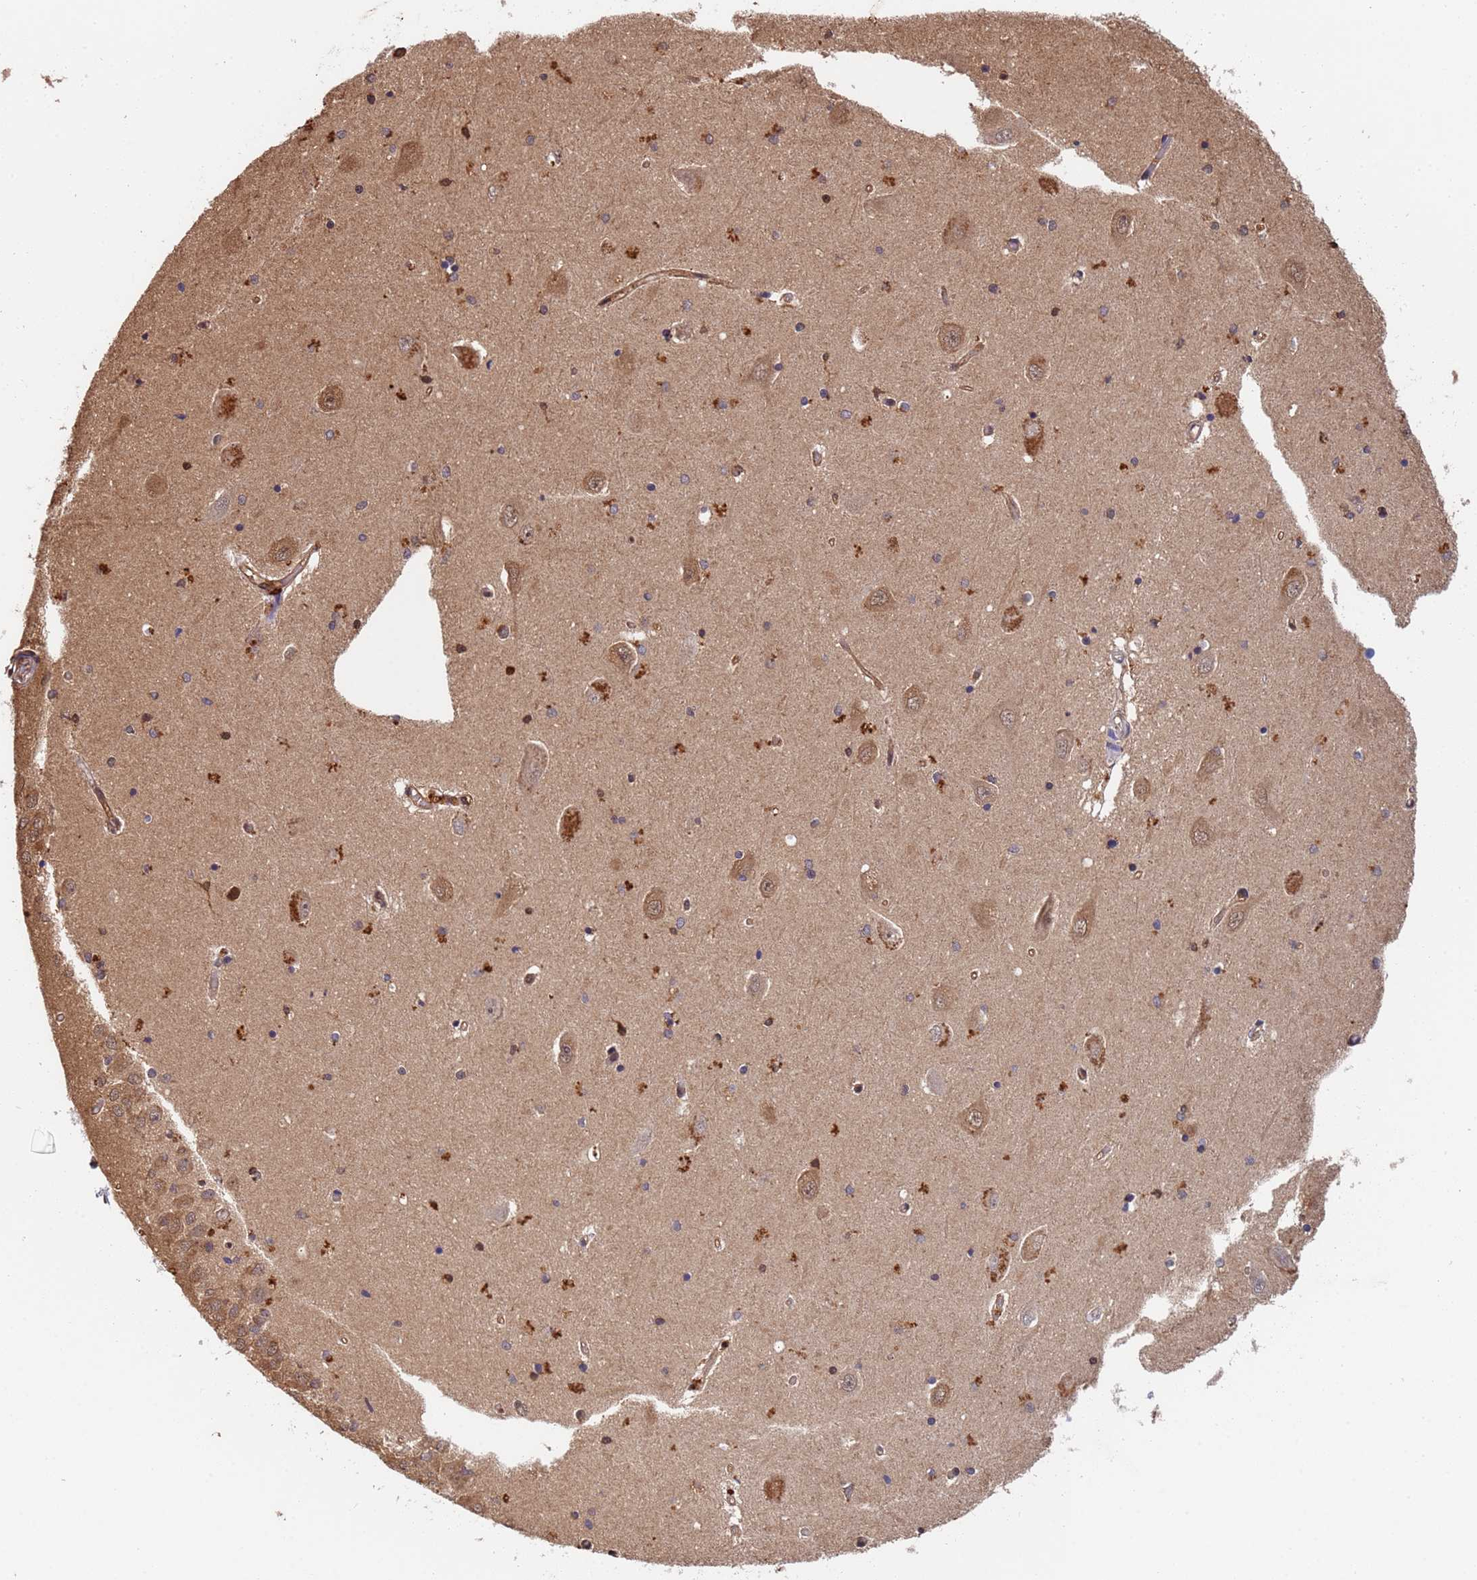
{"staining": {"intensity": "moderate", "quantity": "<25%", "location": "cytoplasmic/membranous,nuclear"}, "tissue": "hippocampus", "cell_type": "Glial cells", "image_type": "normal", "snomed": [{"axis": "morphology", "description": "Normal tissue, NOS"}, {"axis": "topography", "description": "Hippocampus"}], "caption": "The histopathology image demonstrates a brown stain indicating the presence of a protein in the cytoplasmic/membranous,nuclear of glial cells in hippocampus.", "gene": "SUMO2", "patient": {"sex": "male", "age": 45}}